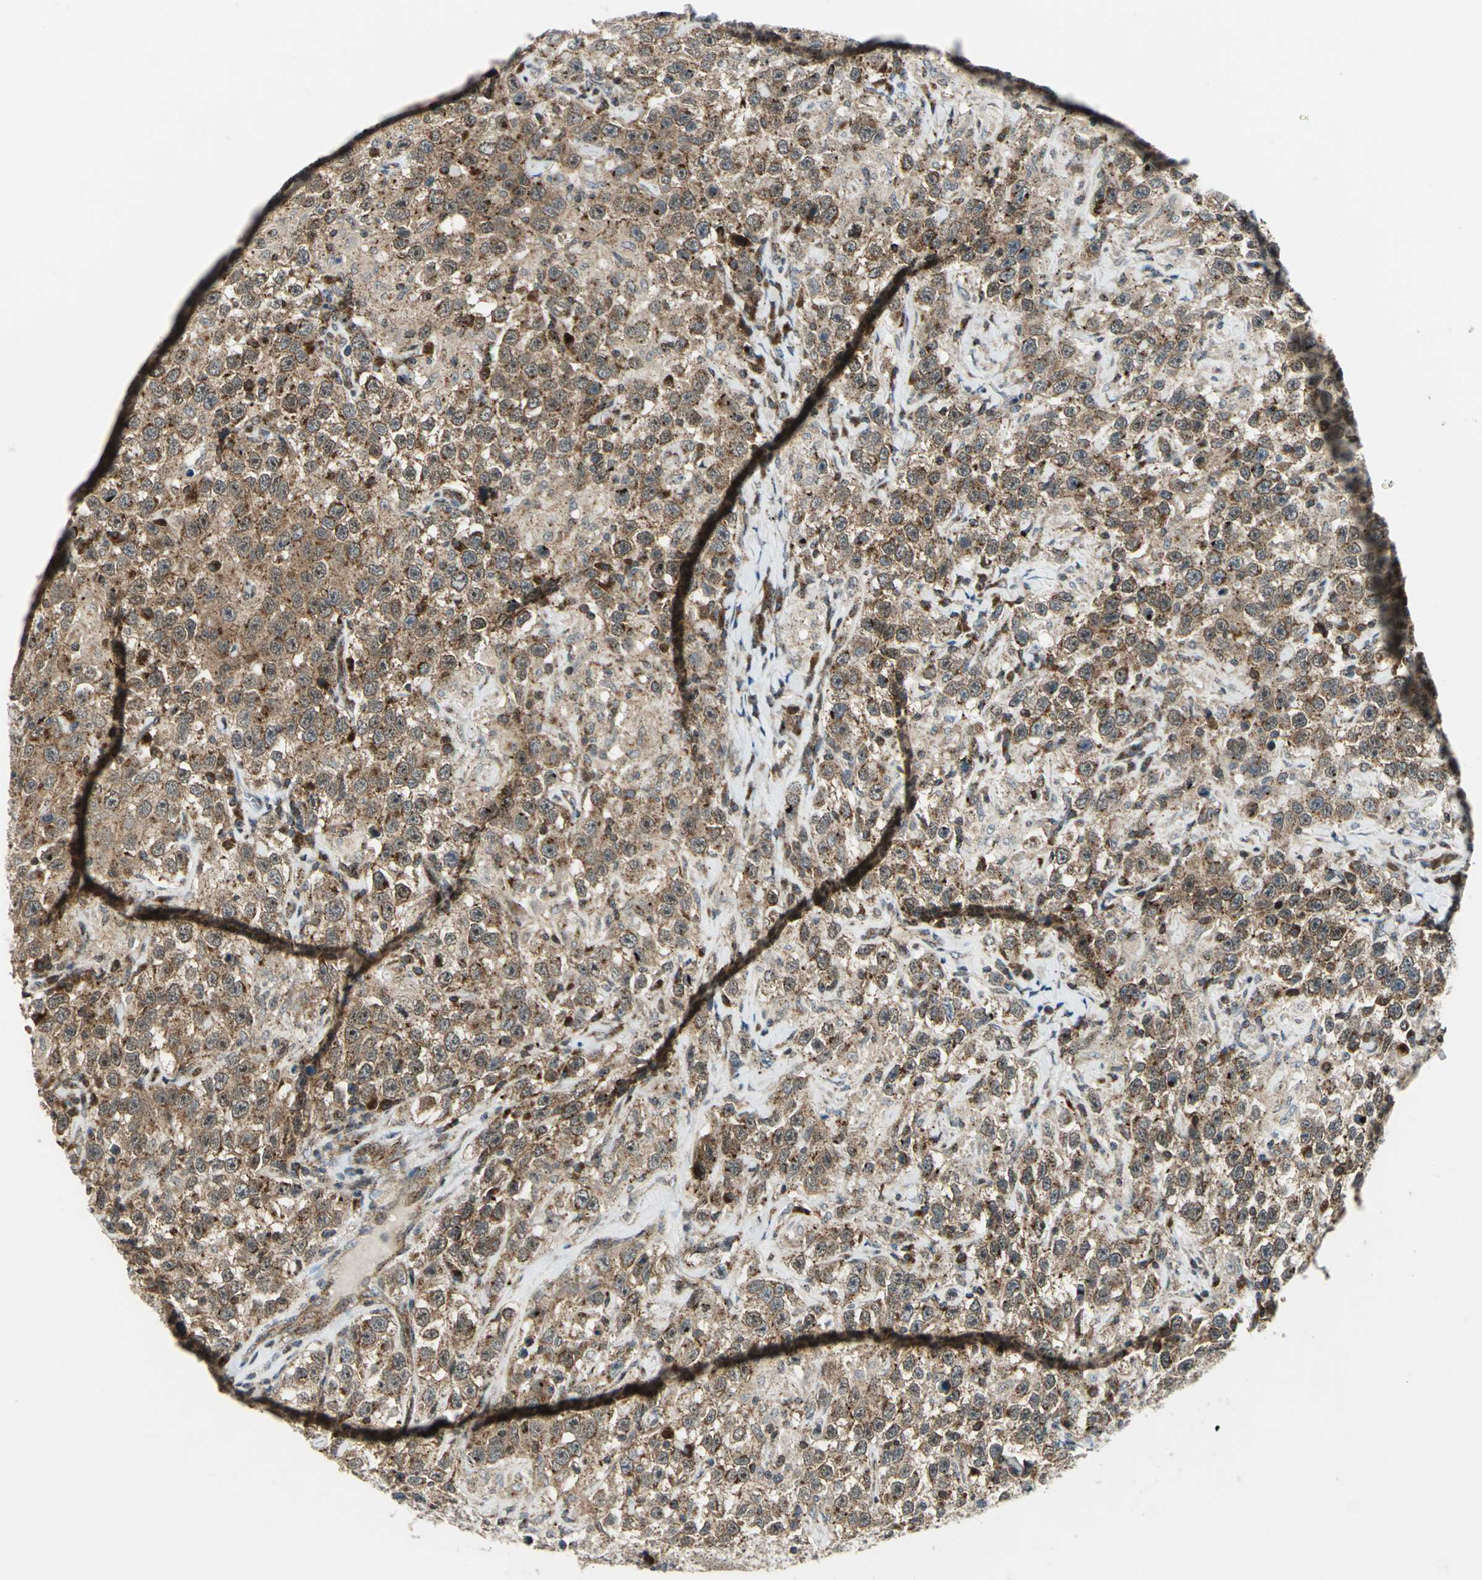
{"staining": {"intensity": "moderate", "quantity": ">75%", "location": "cytoplasmic/membranous"}, "tissue": "testis cancer", "cell_type": "Tumor cells", "image_type": "cancer", "snomed": [{"axis": "morphology", "description": "Seminoma, NOS"}, {"axis": "topography", "description": "Testis"}], "caption": "A histopathology image of testis cancer stained for a protein reveals moderate cytoplasmic/membranous brown staining in tumor cells. The staining was performed using DAB to visualize the protein expression in brown, while the nuclei were stained in blue with hematoxylin (Magnification: 20x).", "gene": "ATP6V1A", "patient": {"sex": "male", "age": 41}}